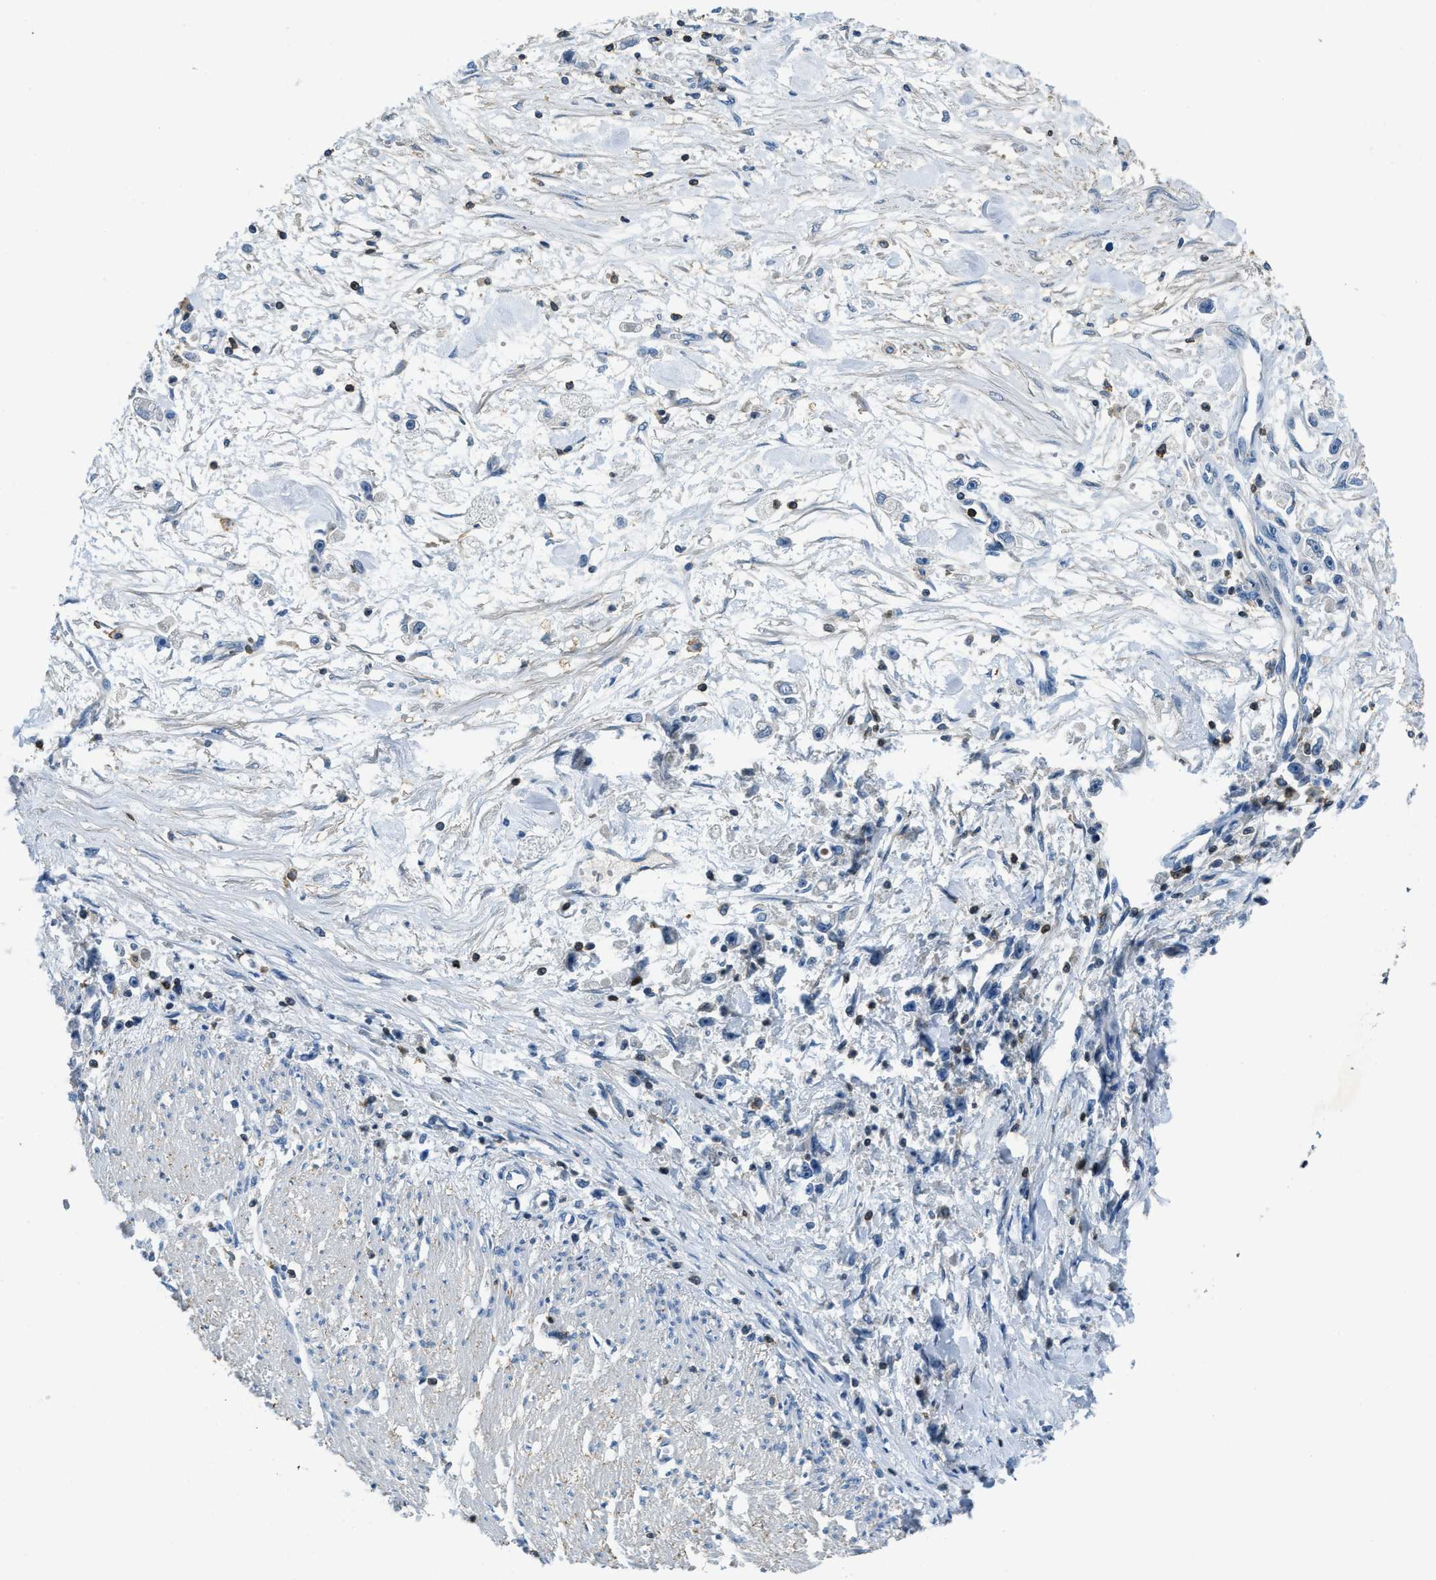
{"staining": {"intensity": "negative", "quantity": "none", "location": "none"}, "tissue": "stomach cancer", "cell_type": "Tumor cells", "image_type": "cancer", "snomed": [{"axis": "morphology", "description": "Adenocarcinoma, NOS"}, {"axis": "topography", "description": "Stomach"}], "caption": "The immunohistochemistry (IHC) image has no significant expression in tumor cells of stomach adenocarcinoma tissue.", "gene": "MYO1G", "patient": {"sex": "female", "age": 59}}